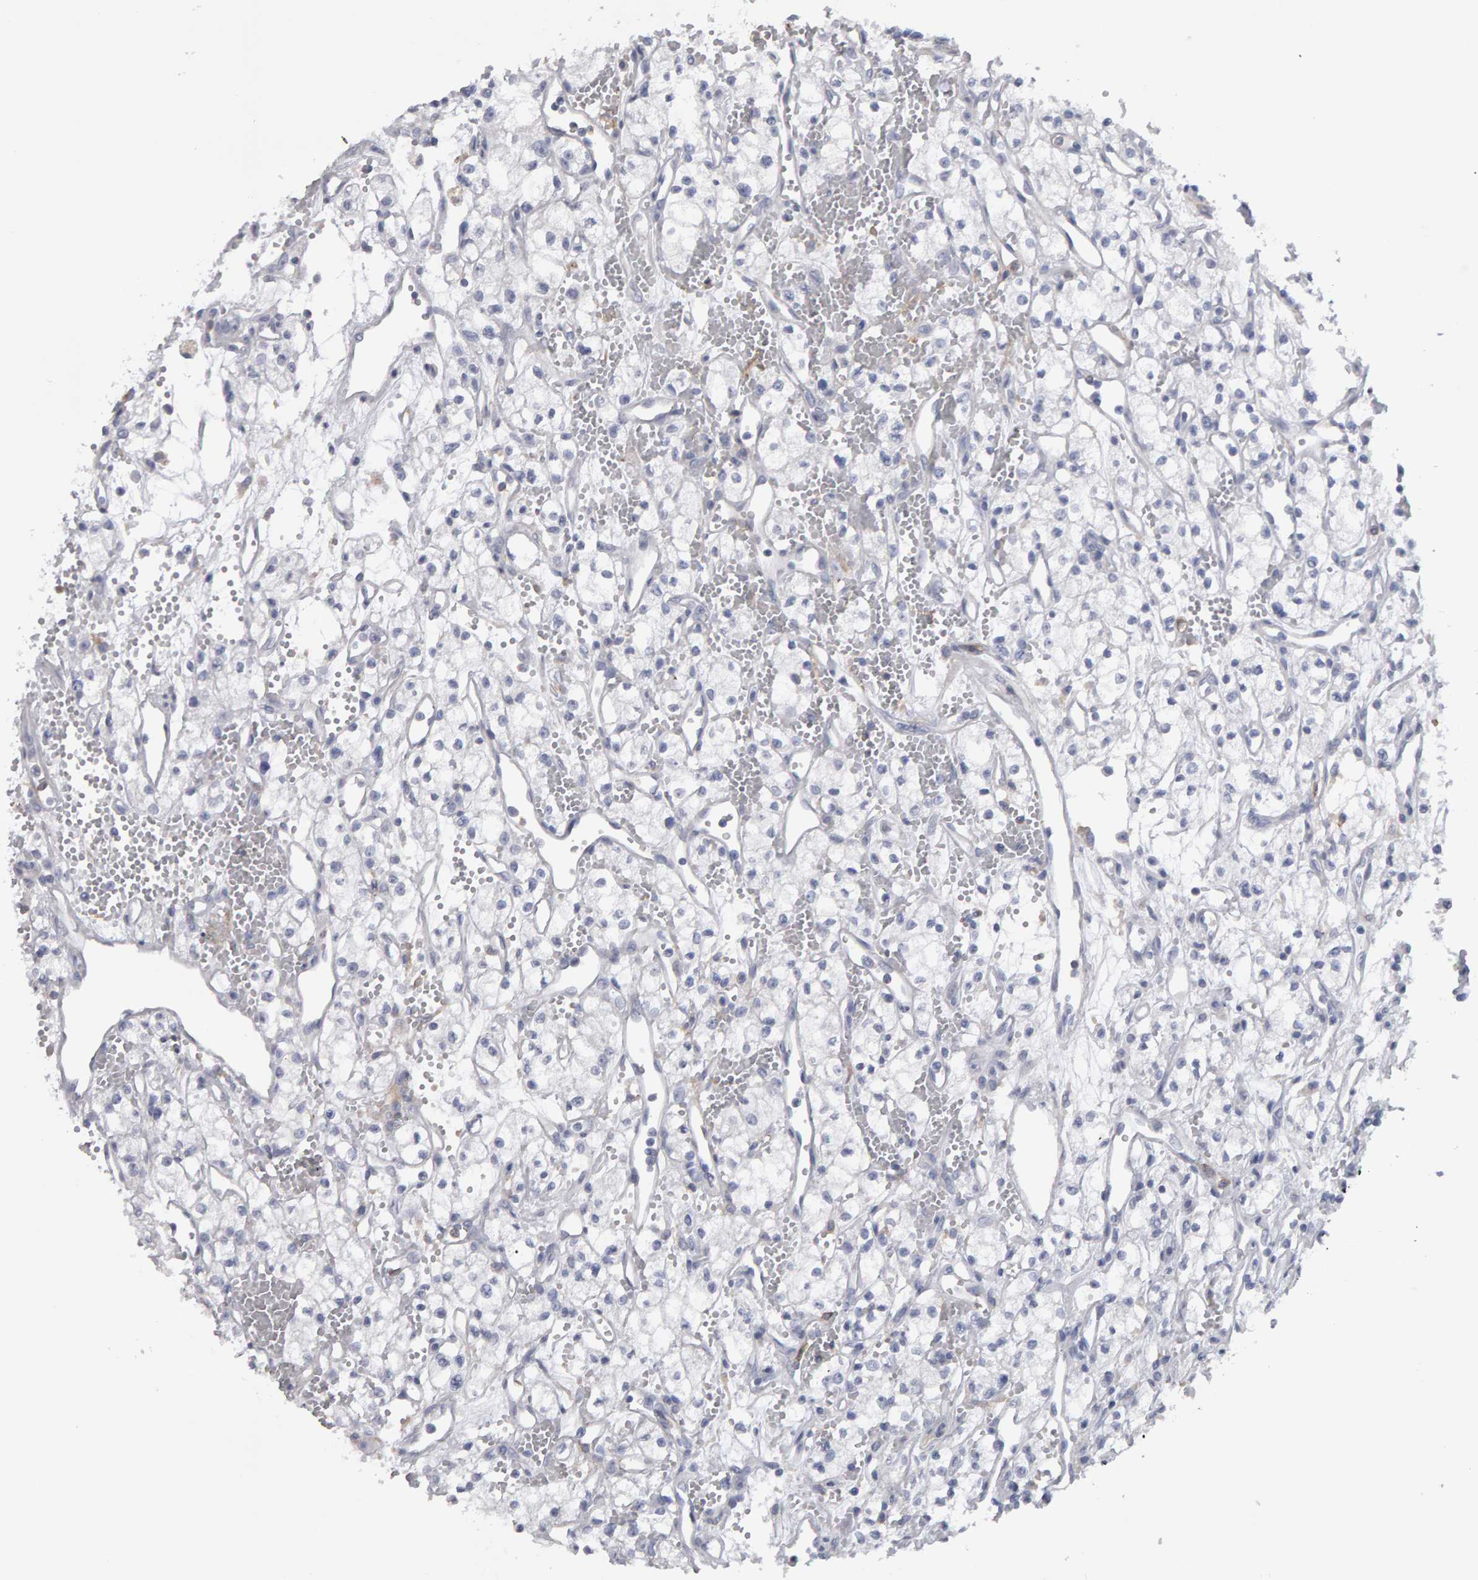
{"staining": {"intensity": "negative", "quantity": "none", "location": "none"}, "tissue": "renal cancer", "cell_type": "Tumor cells", "image_type": "cancer", "snomed": [{"axis": "morphology", "description": "Adenocarcinoma, NOS"}, {"axis": "topography", "description": "Kidney"}], "caption": "This photomicrograph is of adenocarcinoma (renal) stained with IHC to label a protein in brown with the nuclei are counter-stained blue. There is no staining in tumor cells.", "gene": "CD38", "patient": {"sex": "male", "age": 59}}